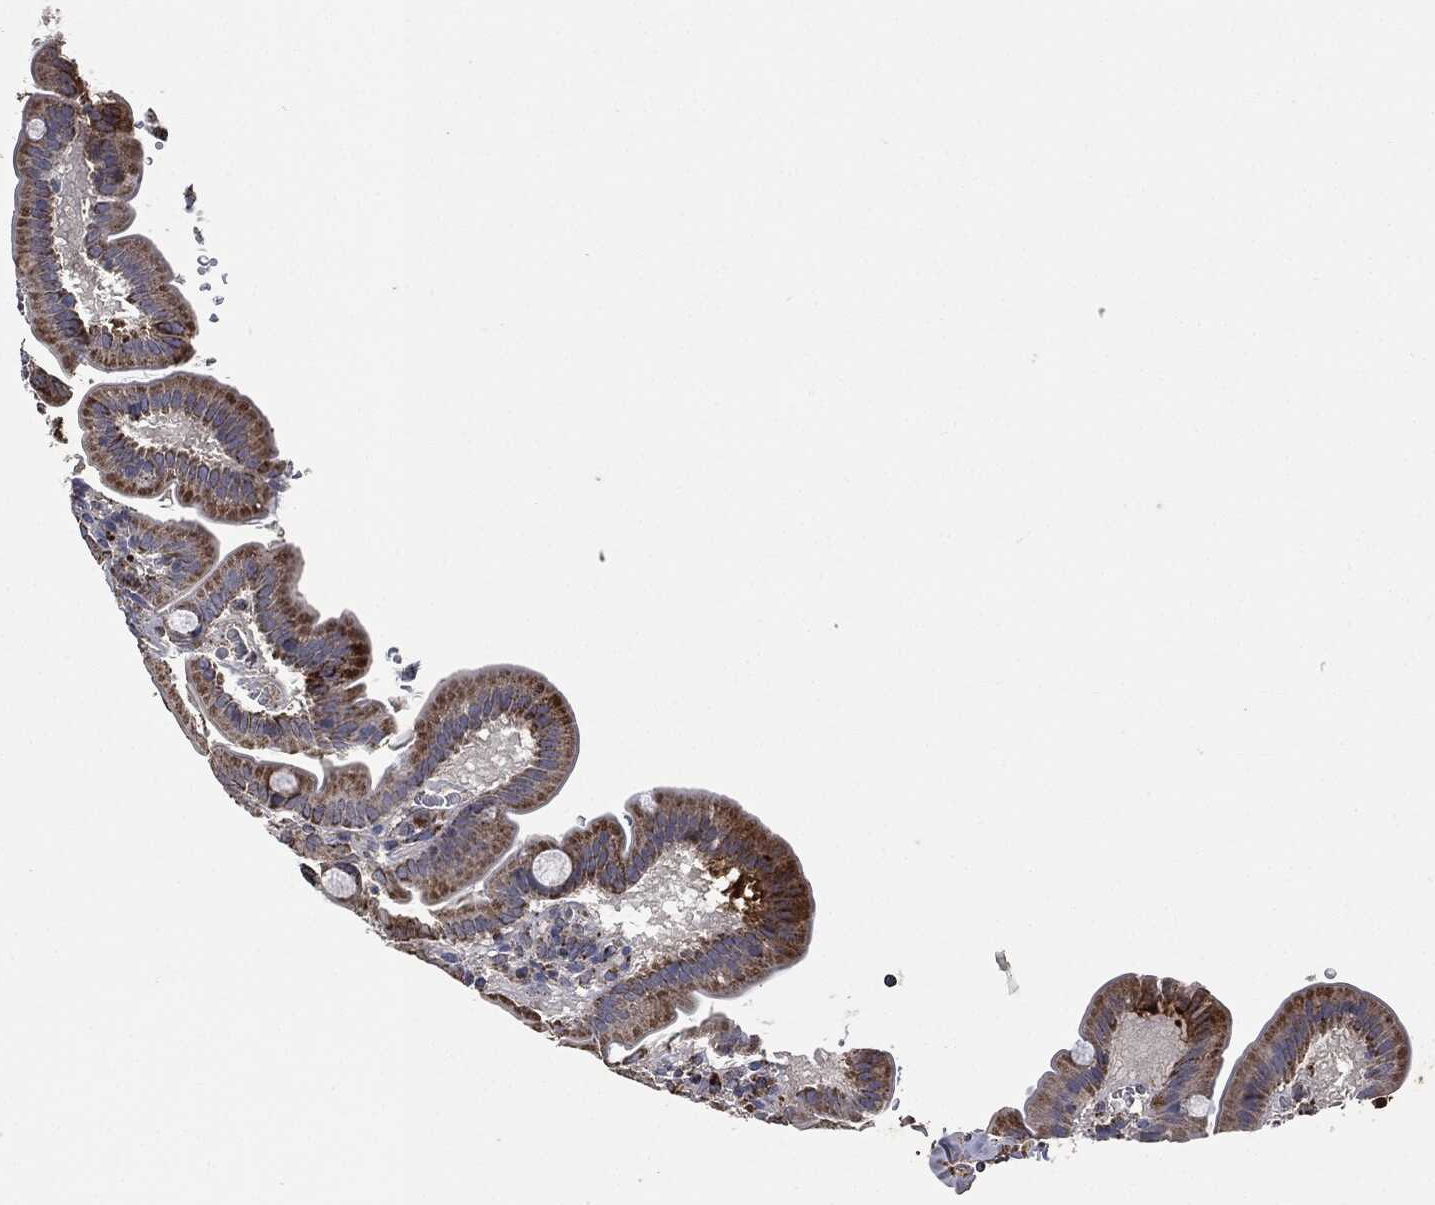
{"staining": {"intensity": "strong", "quantity": ">75%", "location": "cytoplasmic/membranous"}, "tissue": "duodenum", "cell_type": "Glandular cells", "image_type": "normal", "snomed": [{"axis": "morphology", "description": "Normal tissue, NOS"}, {"axis": "topography", "description": "Duodenum"}], "caption": "The micrograph displays immunohistochemical staining of unremarkable duodenum. There is strong cytoplasmic/membranous expression is seen in approximately >75% of glandular cells. (DAB = brown stain, brightfield microscopy at high magnification).", "gene": "RYK", "patient": {"sex": "male", "age": 59}}